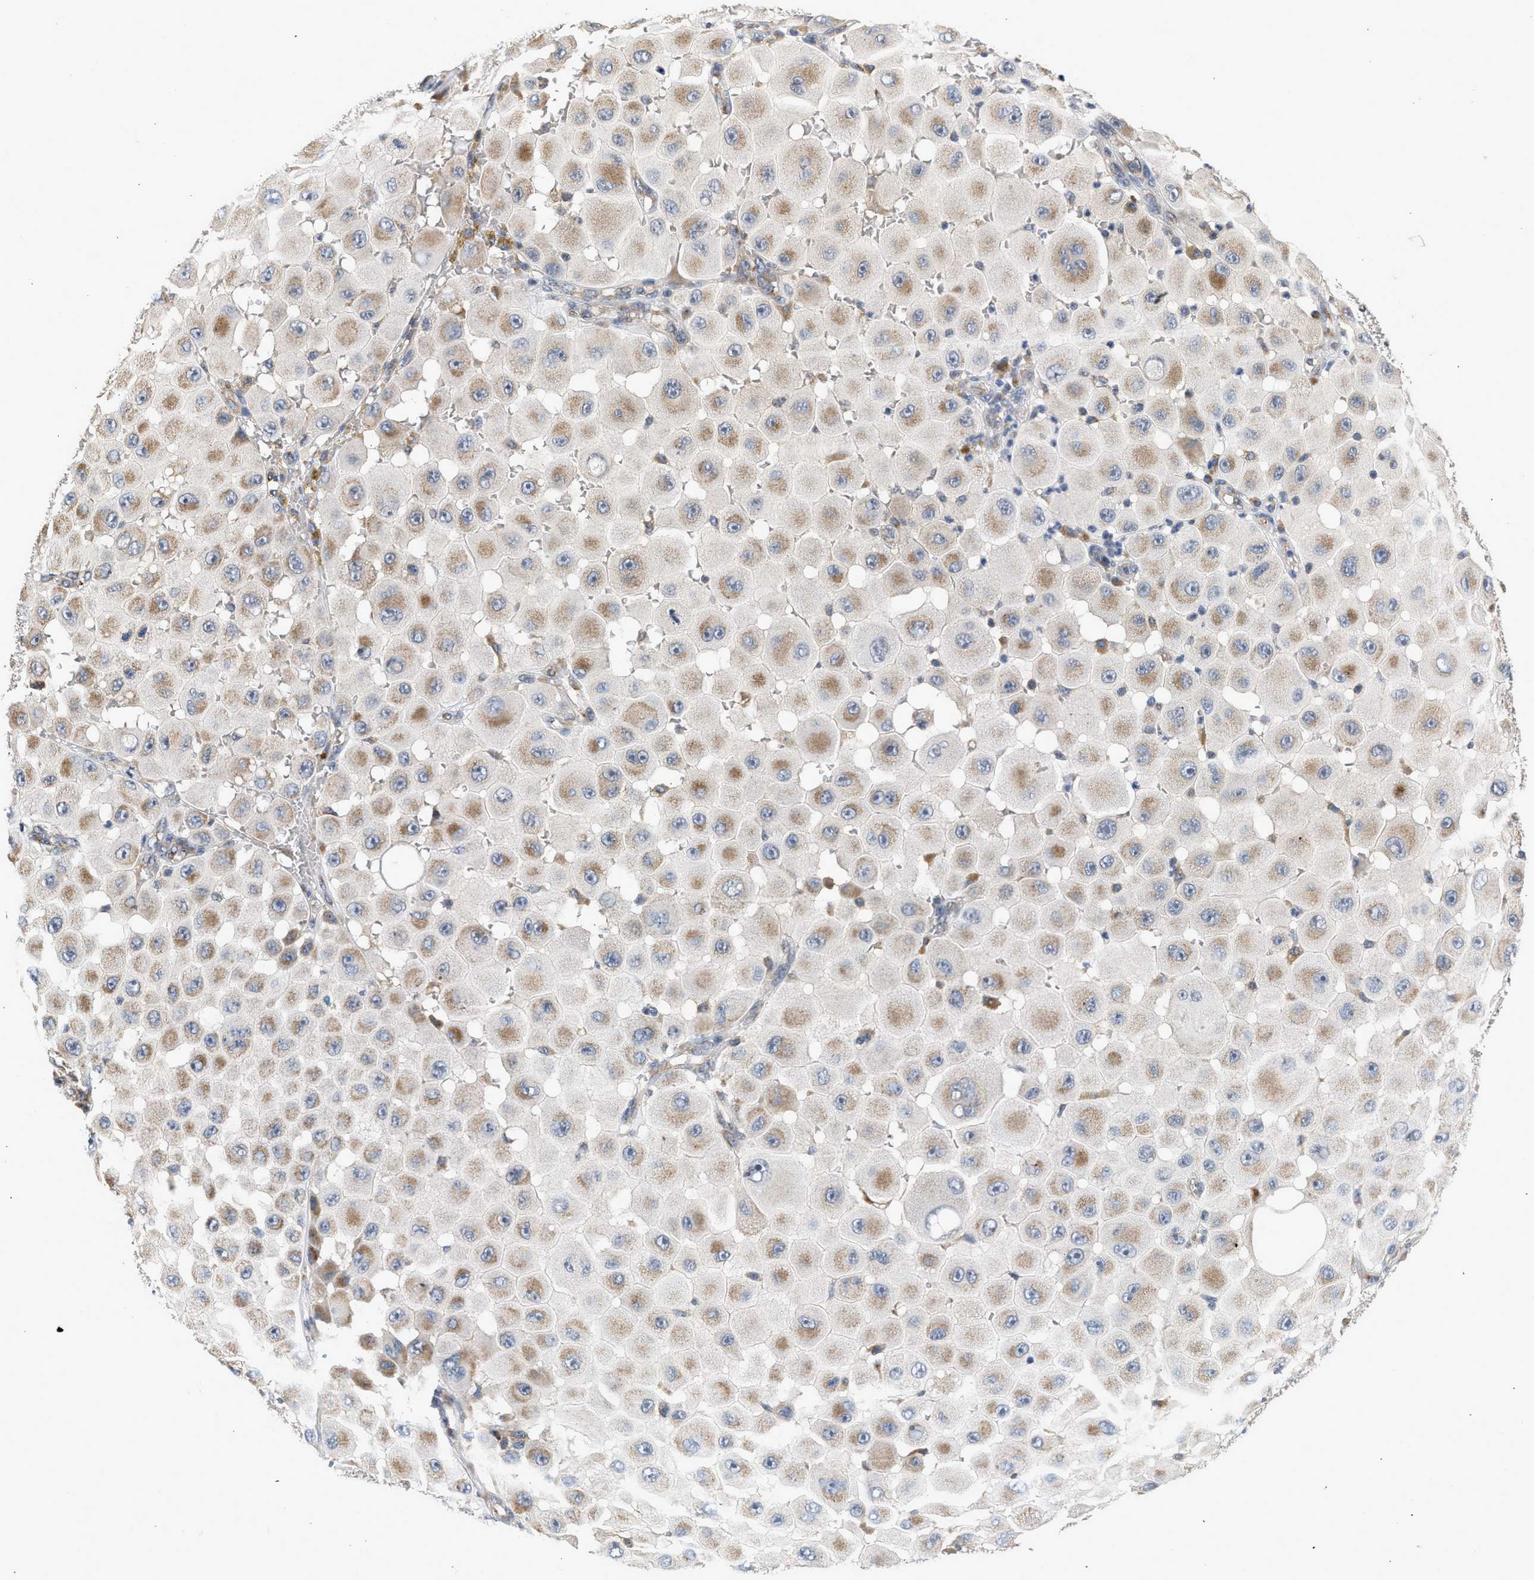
{"staining": {"intensity": "moderate", "quantity": "25%-75%", "location": "cytoplasmic/membranous"}, "tissue": "melanoma", "cell_type": "Tumor cells", "image_type": "cancer", "snomed": [{"axis": "morphology", "description": "Malignant melanoma, NOS"}, {"axis": "topography", "description": "Skin"}], "caption": "Human malignant melanoma stained with a brown dye reveals moderate cytoplasmic/membranous positive positivity in about 25%-75% of tumor cells.", "gene": "PIM1", "patient": {"sex": "female", "age": 81}}